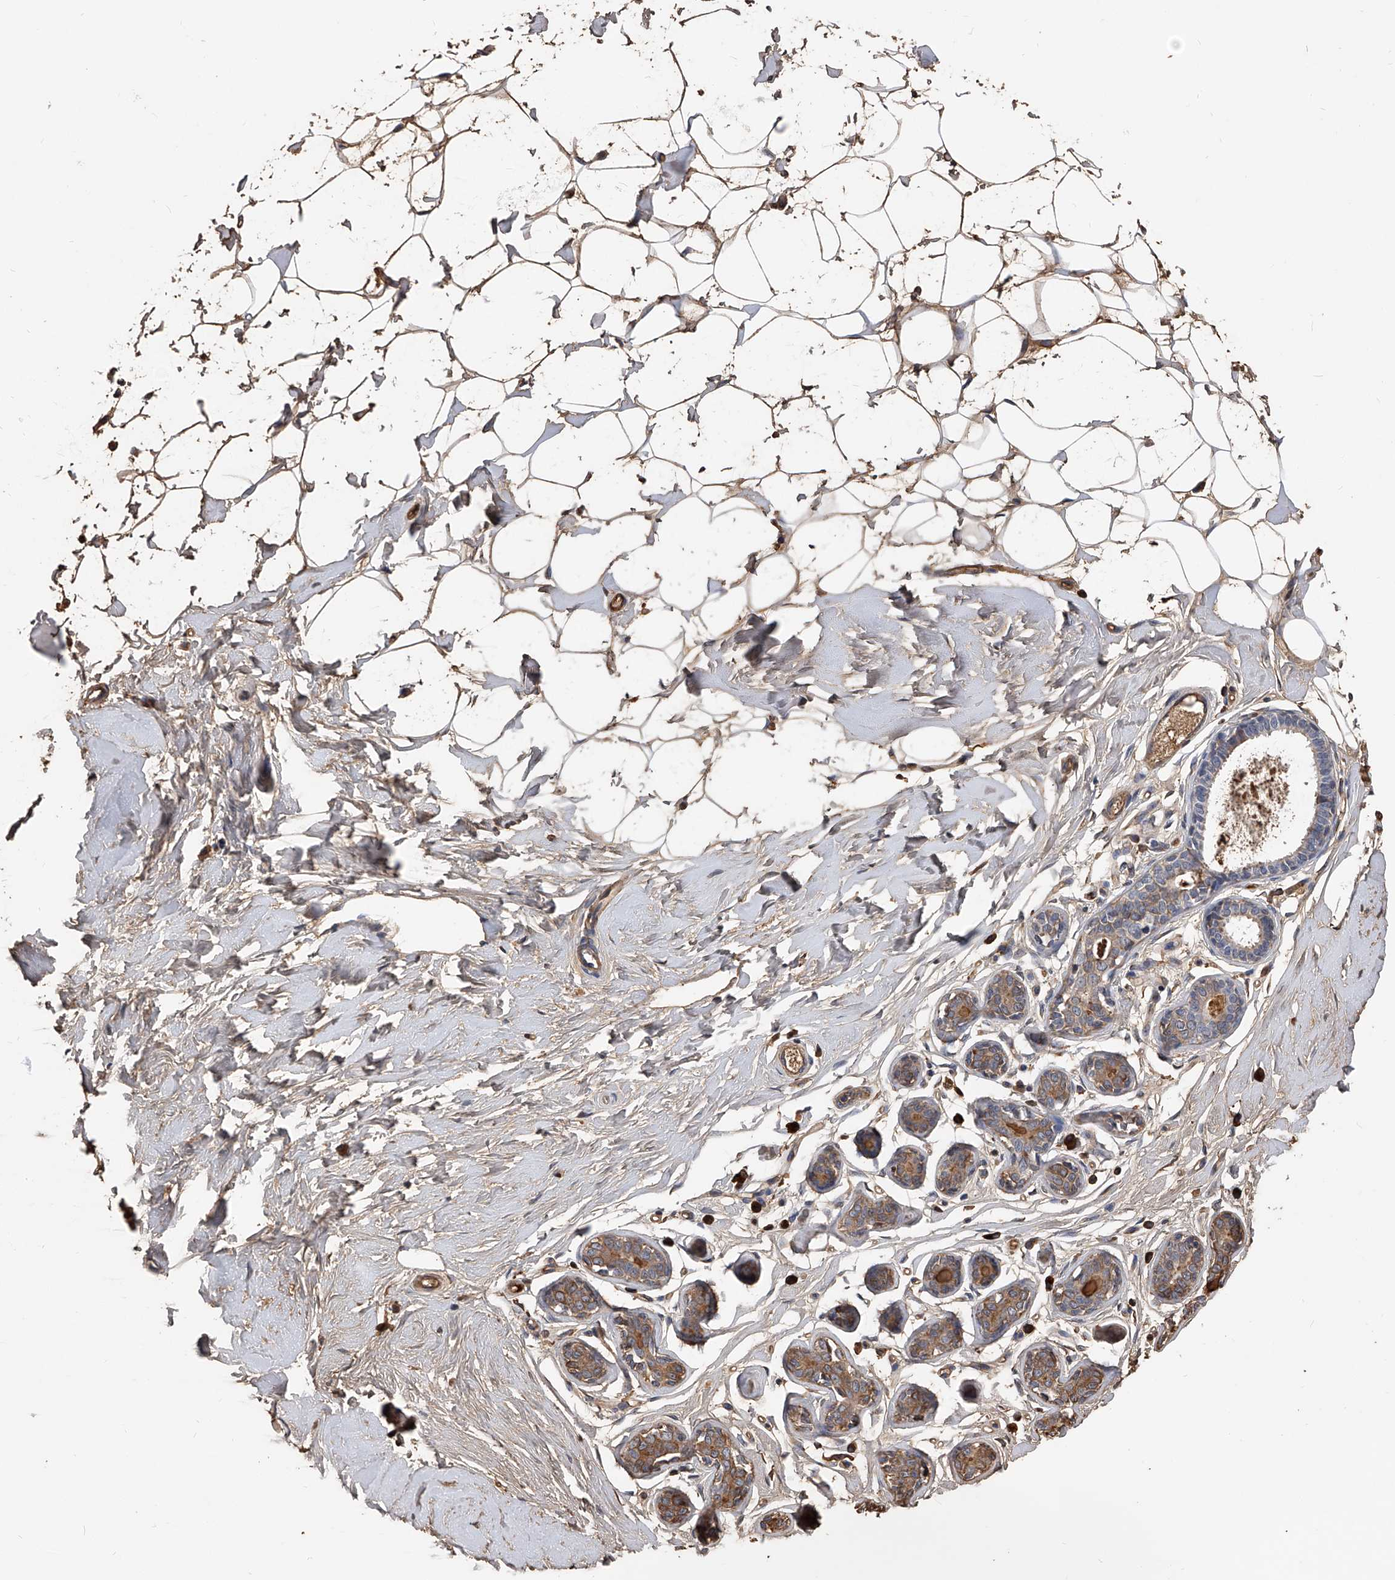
{"staining": {"intensity": "moderate", "quantity": "25%-75%", "location": "cytoplasmic/membranous"}, "tissue": "adipose tissue", "cell_type": "Adipocytes", "image_type": "normal", "snomed": [{"axis": "morphology", "description": "Normal tissue, NOS"}, {"axis": "topography", "description": "Breast"}], "caption": "This is an image of immunohistochemistry staining of unremarkable adipose tissue, which shows moderate staining in the cytoplasmic/membranous of adipocytes.", "gene": "ZNF25", "patient": {"sex": "female", "age": 23}}